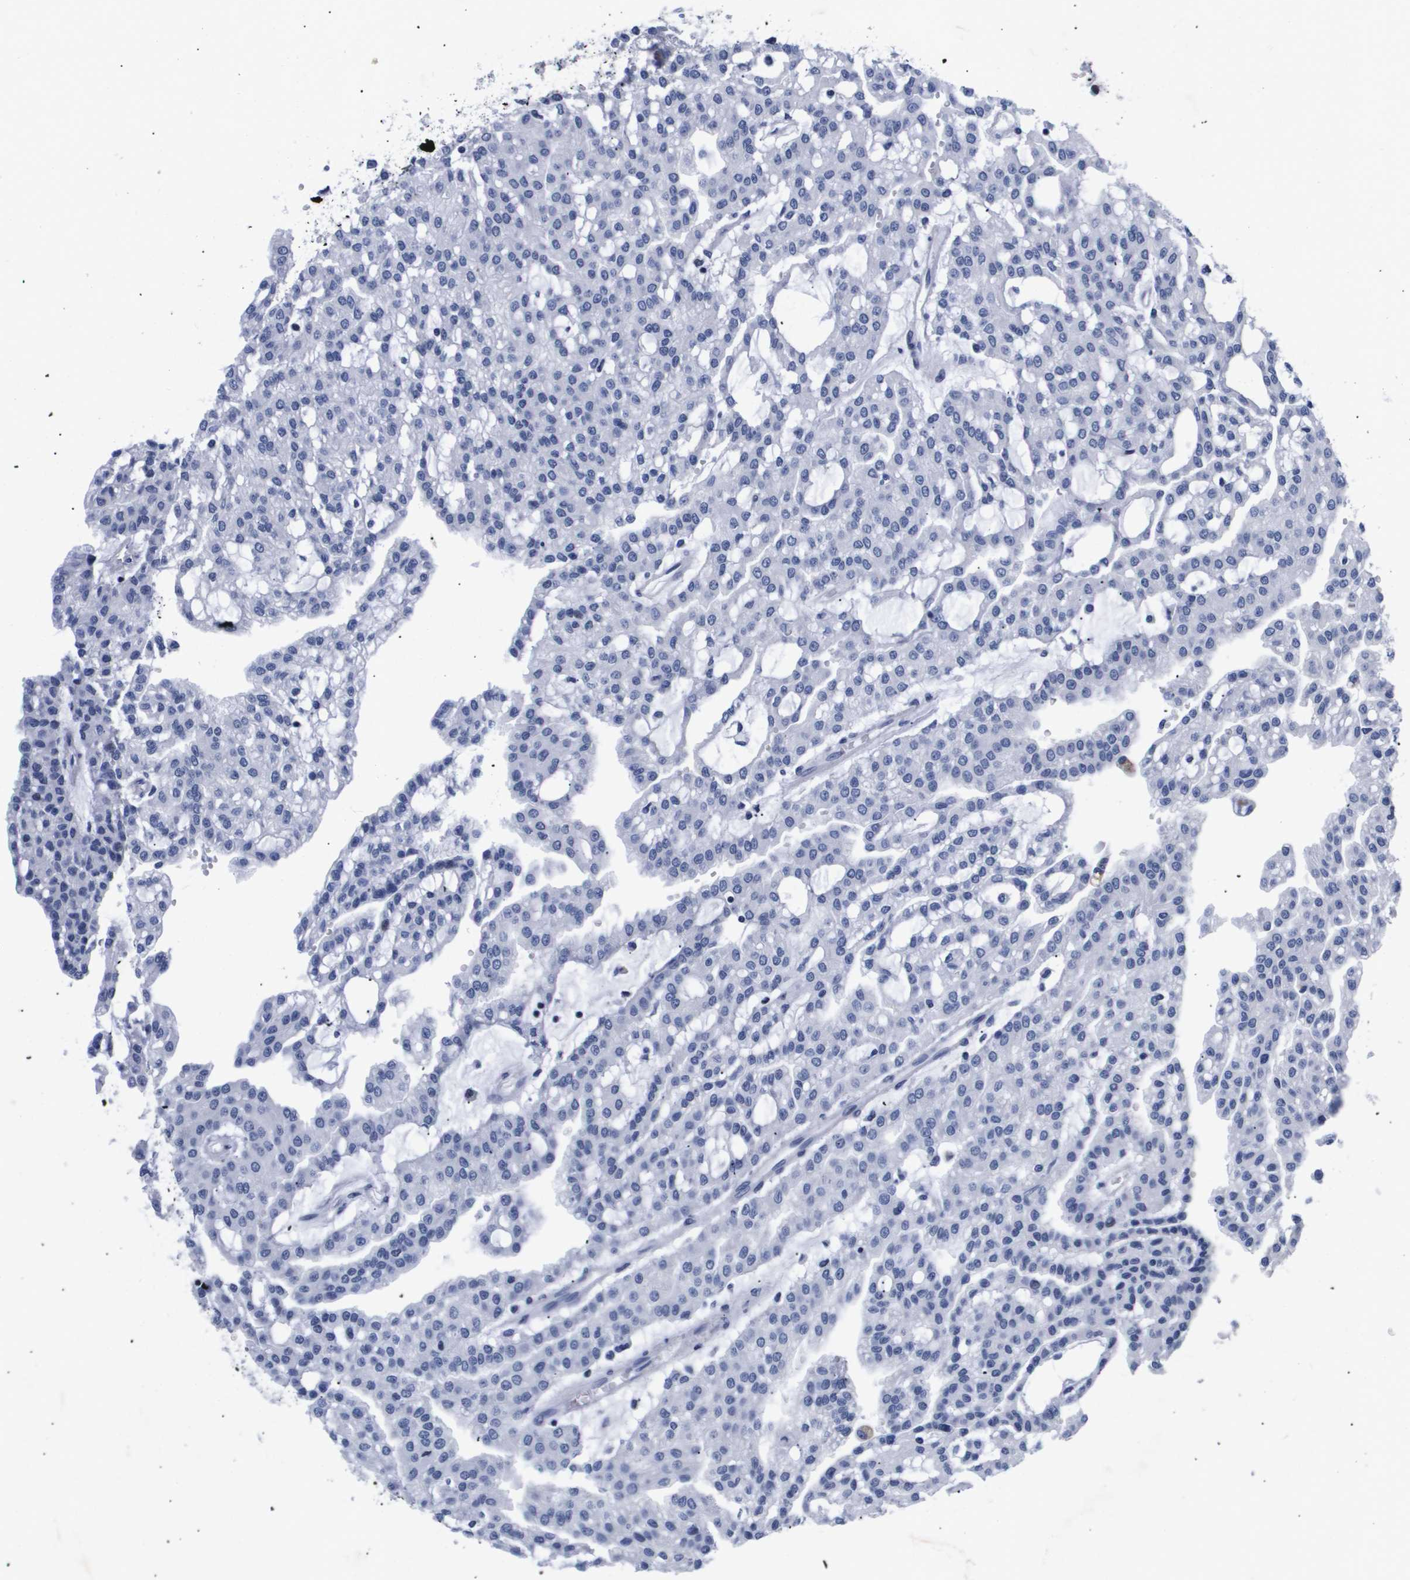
{"staining": {"intensity": "negative", "quantity": "none", "location": "none"}, "tissue": "renal cancer", "cell_type": "Tumor cells", "image_type": "cancer", "snomed": [{"axis": "morphology", "description": "Adenocarcinoma, NOS"}, {"axis": "topography", "description": "Kidney"}], "caption": "A histopathology image of human renal cancer (adenocarcinoma) is negative for staining in tumor cells.", "gene": "SHD", "patient": {"sex": "male", "age": 63}}